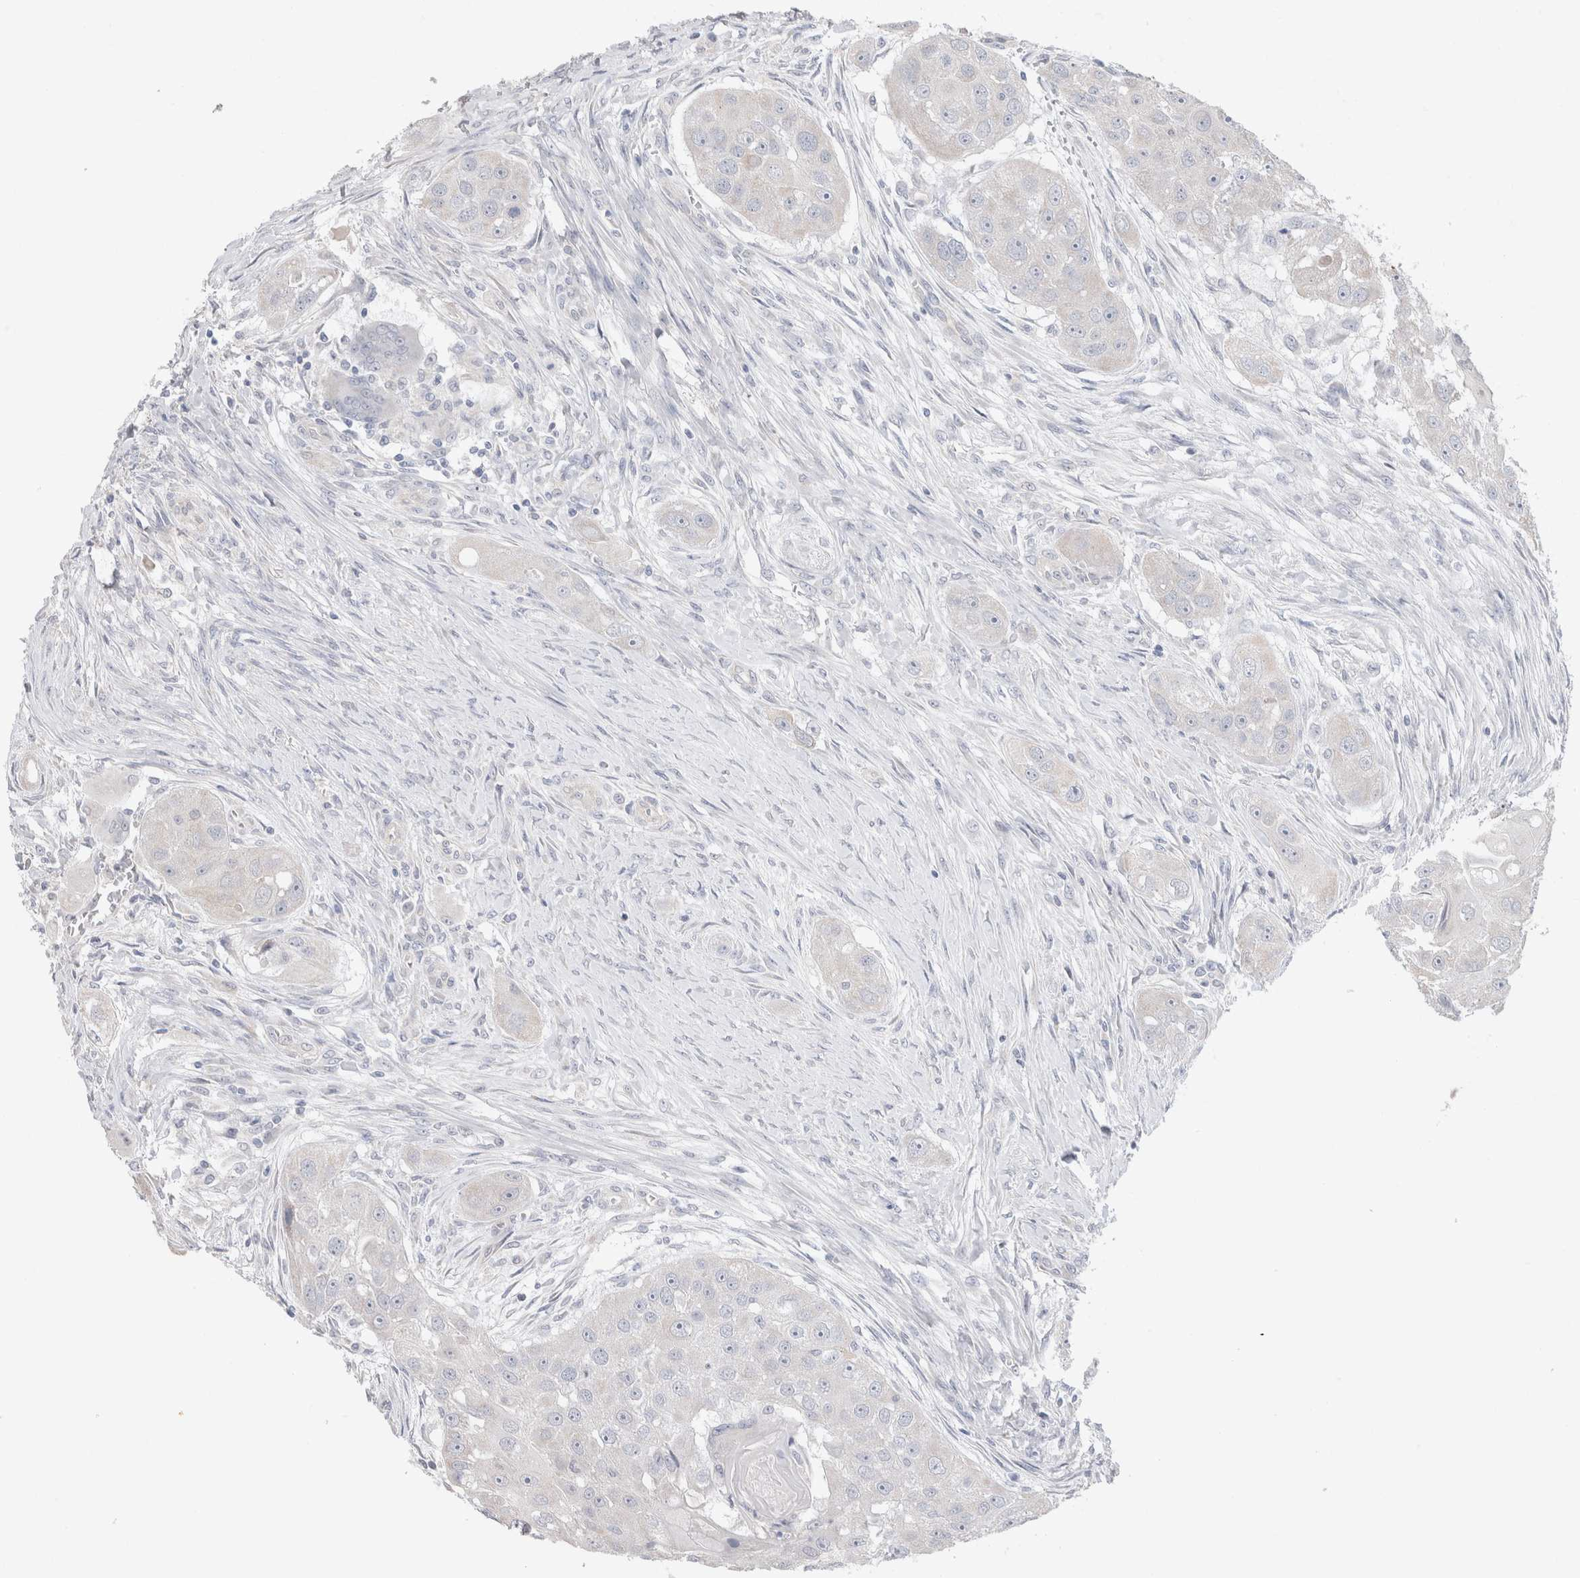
{"staining": {"intensity": "negative", "quantity": "none", "location": "none"}, "tissue": "head and neck cancer", "cell_type": "Tumor cells", "image_type": "cancer", "snomed": [{"axis": "morphology", "description": "Normal tissue, NOS"}, {"axis": "morphology", "description": "Squamous cell carcinoma, NOS"}, {"axis": "topography", "description": "Skeletal muscle"}, {"axis": "topography", "description": "Head-Neck"}], "caption": "An immunohistochemistry (IHC) image of squamous cell carcinoma (head and neck) is shown. There is no staining in tumor cells of squamous cell carcinoma (head and neck). Nuclei are stained in blue.", "gene": "DMD", "patient": {"sex": "male", "age": 51}}